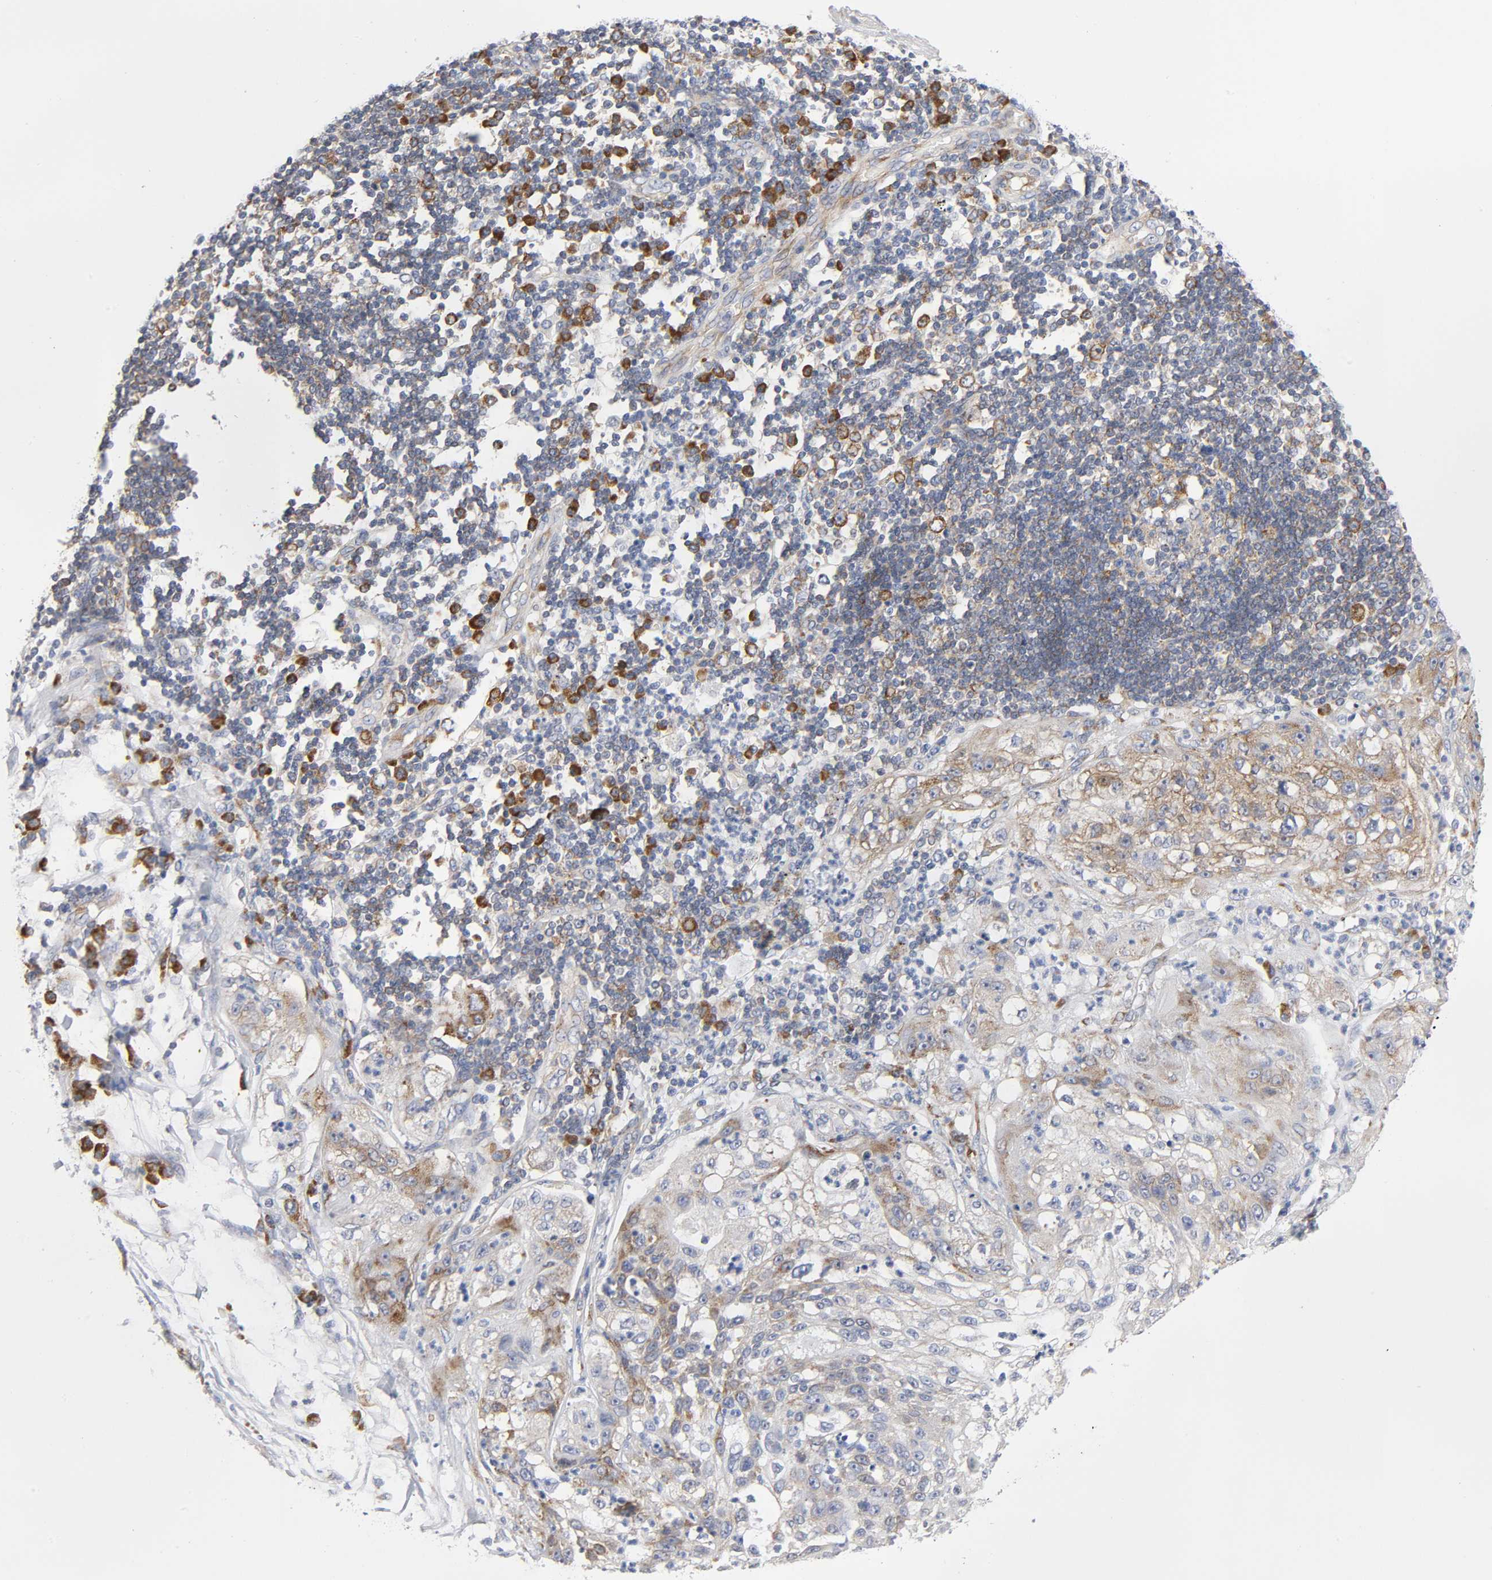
{"staining": {"intensity": "weak", "quantity": ">75%", "location": "cytoplasmic/membranous"}, "tissue": "lung cancer", "cell_type": "Tumor cells", "image_type": "cancer", "snomed": [{"axis": "morphology", "description": "Inflammation, NOS"}, {"axis": "morphology", "description": "Squamous cell carcinoma, NOS"}, {"axis": "topography", "description": "Lymph node"}, {"axis": "topography", "description": "Soft tissue"}, {"axis": "topography", "description": "Lung"}], "caption": "An IHC image of tumor tissue is shown. Protein staining in brown shows weak cytoplasmic/membranous positivity in lung squamous cell carcinoma within tumor cells.", "gene": "REL", "patient": {"sex": "male", "age": 66}}